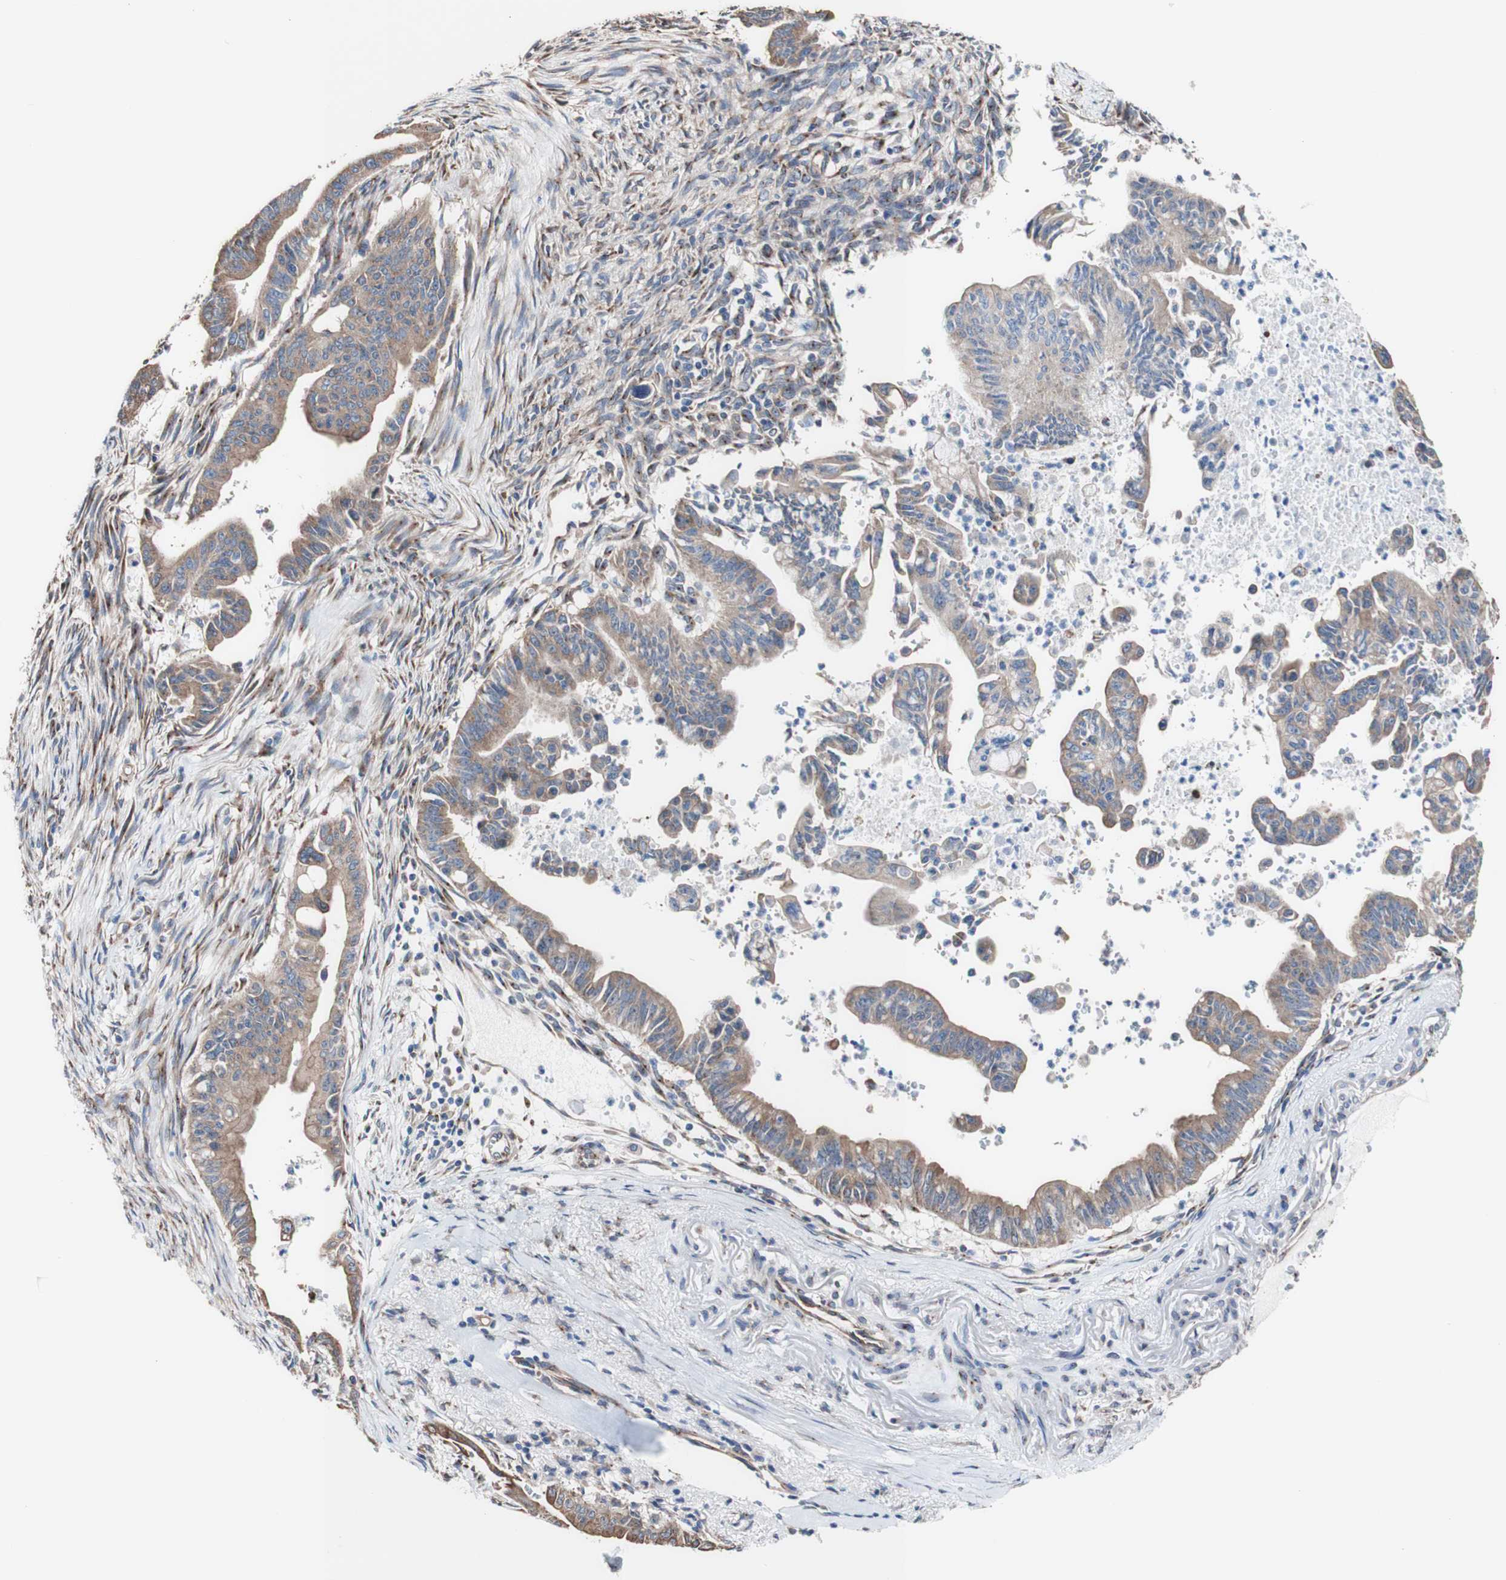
{"staining": {"intensity": "moderate", "quantity": ">75%", "location": "cytoplasmic/membranous"}, "tissue": "pancreatic cancer", "cell_type": "Tumor cells", "image_type": "cancer", "snomed": [{"axis": "morphology", "description": "Adenocarcinoma, NOS"}, {"axis": "topography", "description": "Pancreas"}], "caption": "Protein staining of pancreatic cancer tissue demonstrates moderate cytoplasmic/membranous staining in approximately >75% of tumor cells.", "gene": "LRIG3", "patient": {"sex": "male", "age": 70}}